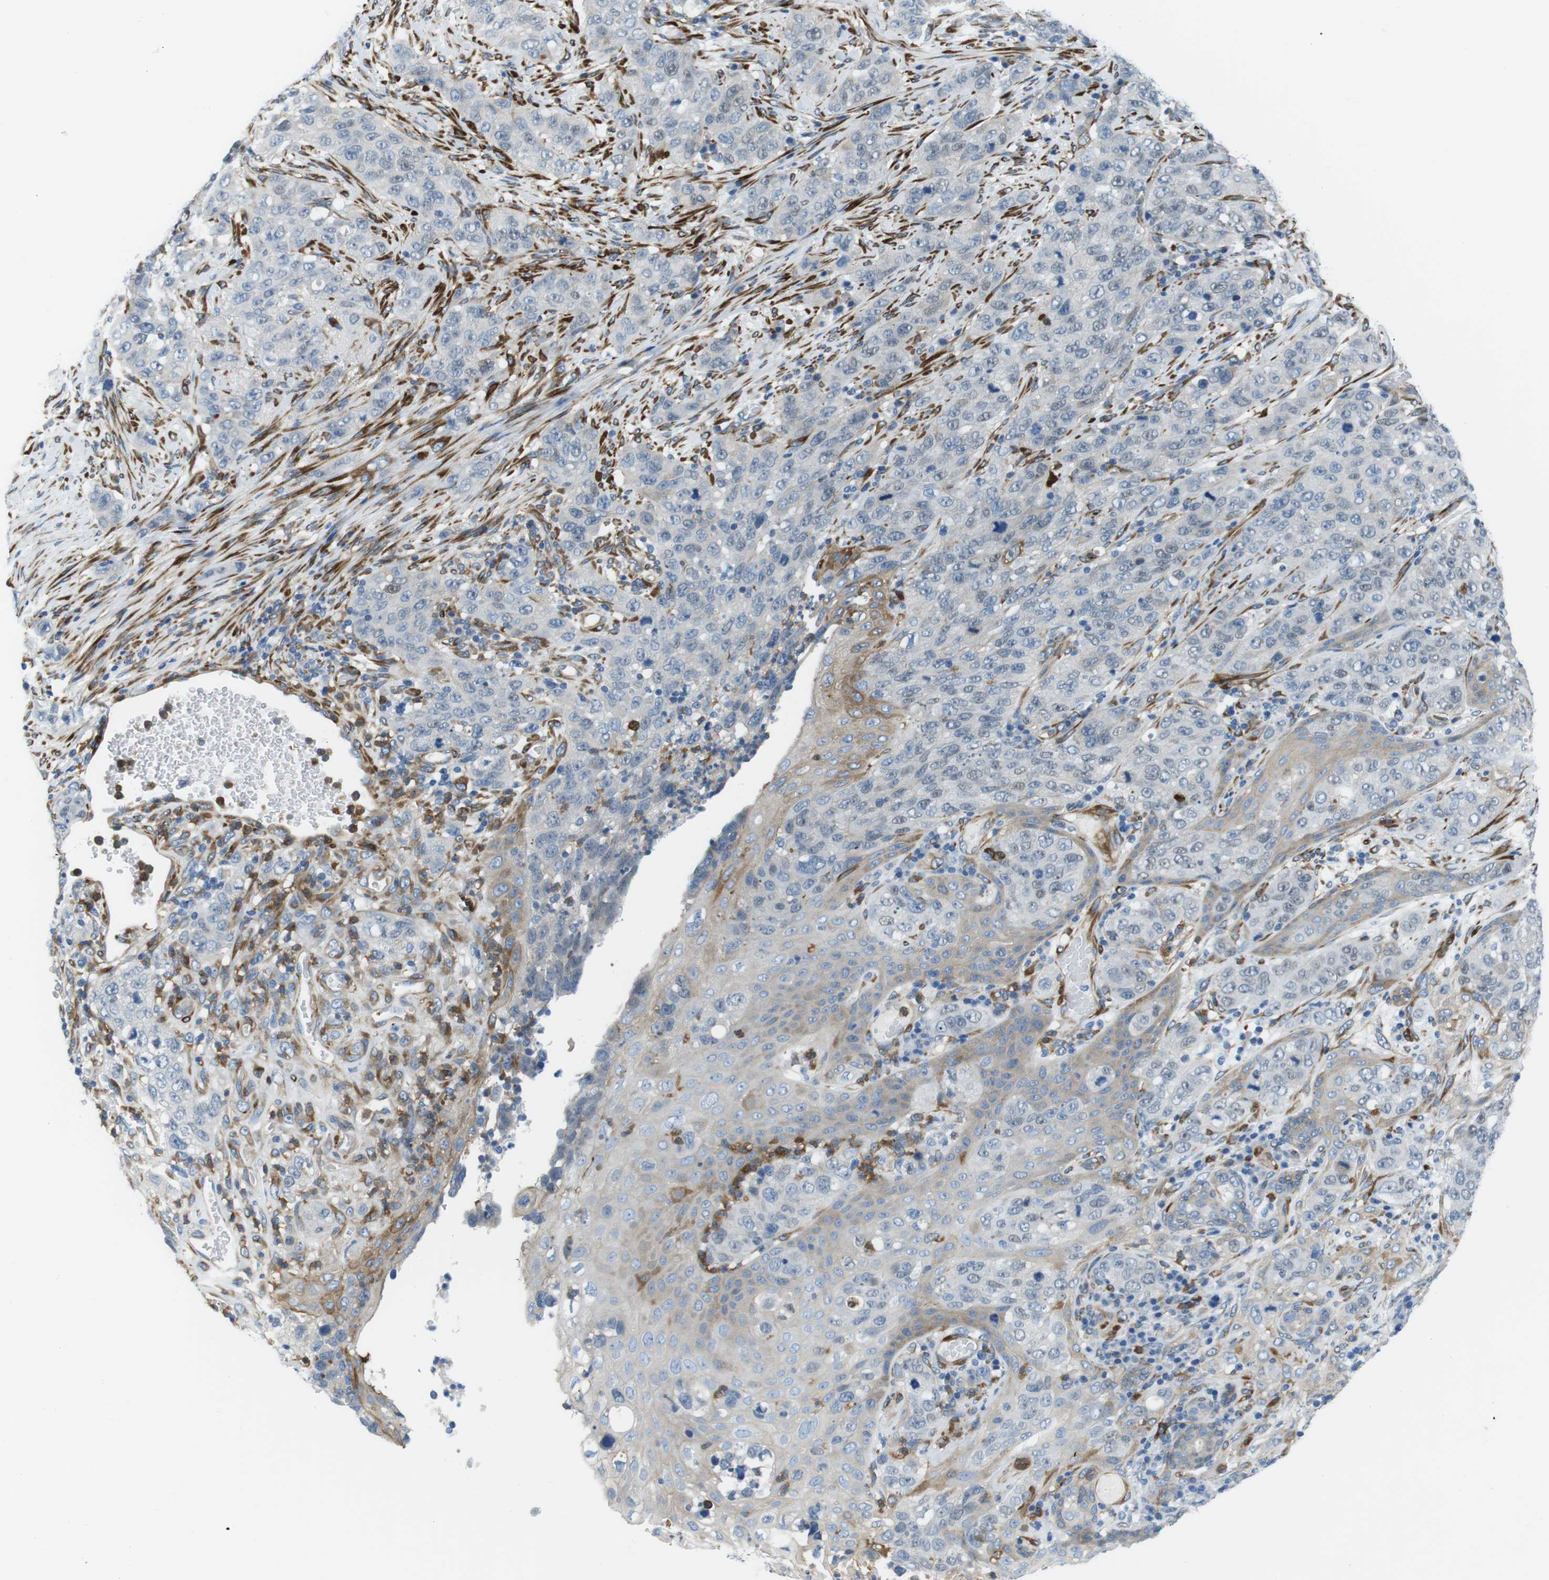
{"staining": {"intensity": "negative", "quantity": "none", "location": "none"}, "tissue": "stomach cancer", "cell_type": "Tumor cells", "image_type": "cancer", "snomed": [{"axis": "morphology", "description": "Adenocarcinoma, NOS"}, {"axis": "topography", "description": "Stomach"}], "caption": "DAB (3,3'-diaminobenzidine) immunohistochemical staining of human stomach cancer exhibits no significant positivity in tumor cells.", "gene": "EMP2", "patient": {"sex": "male", "age": 48}}